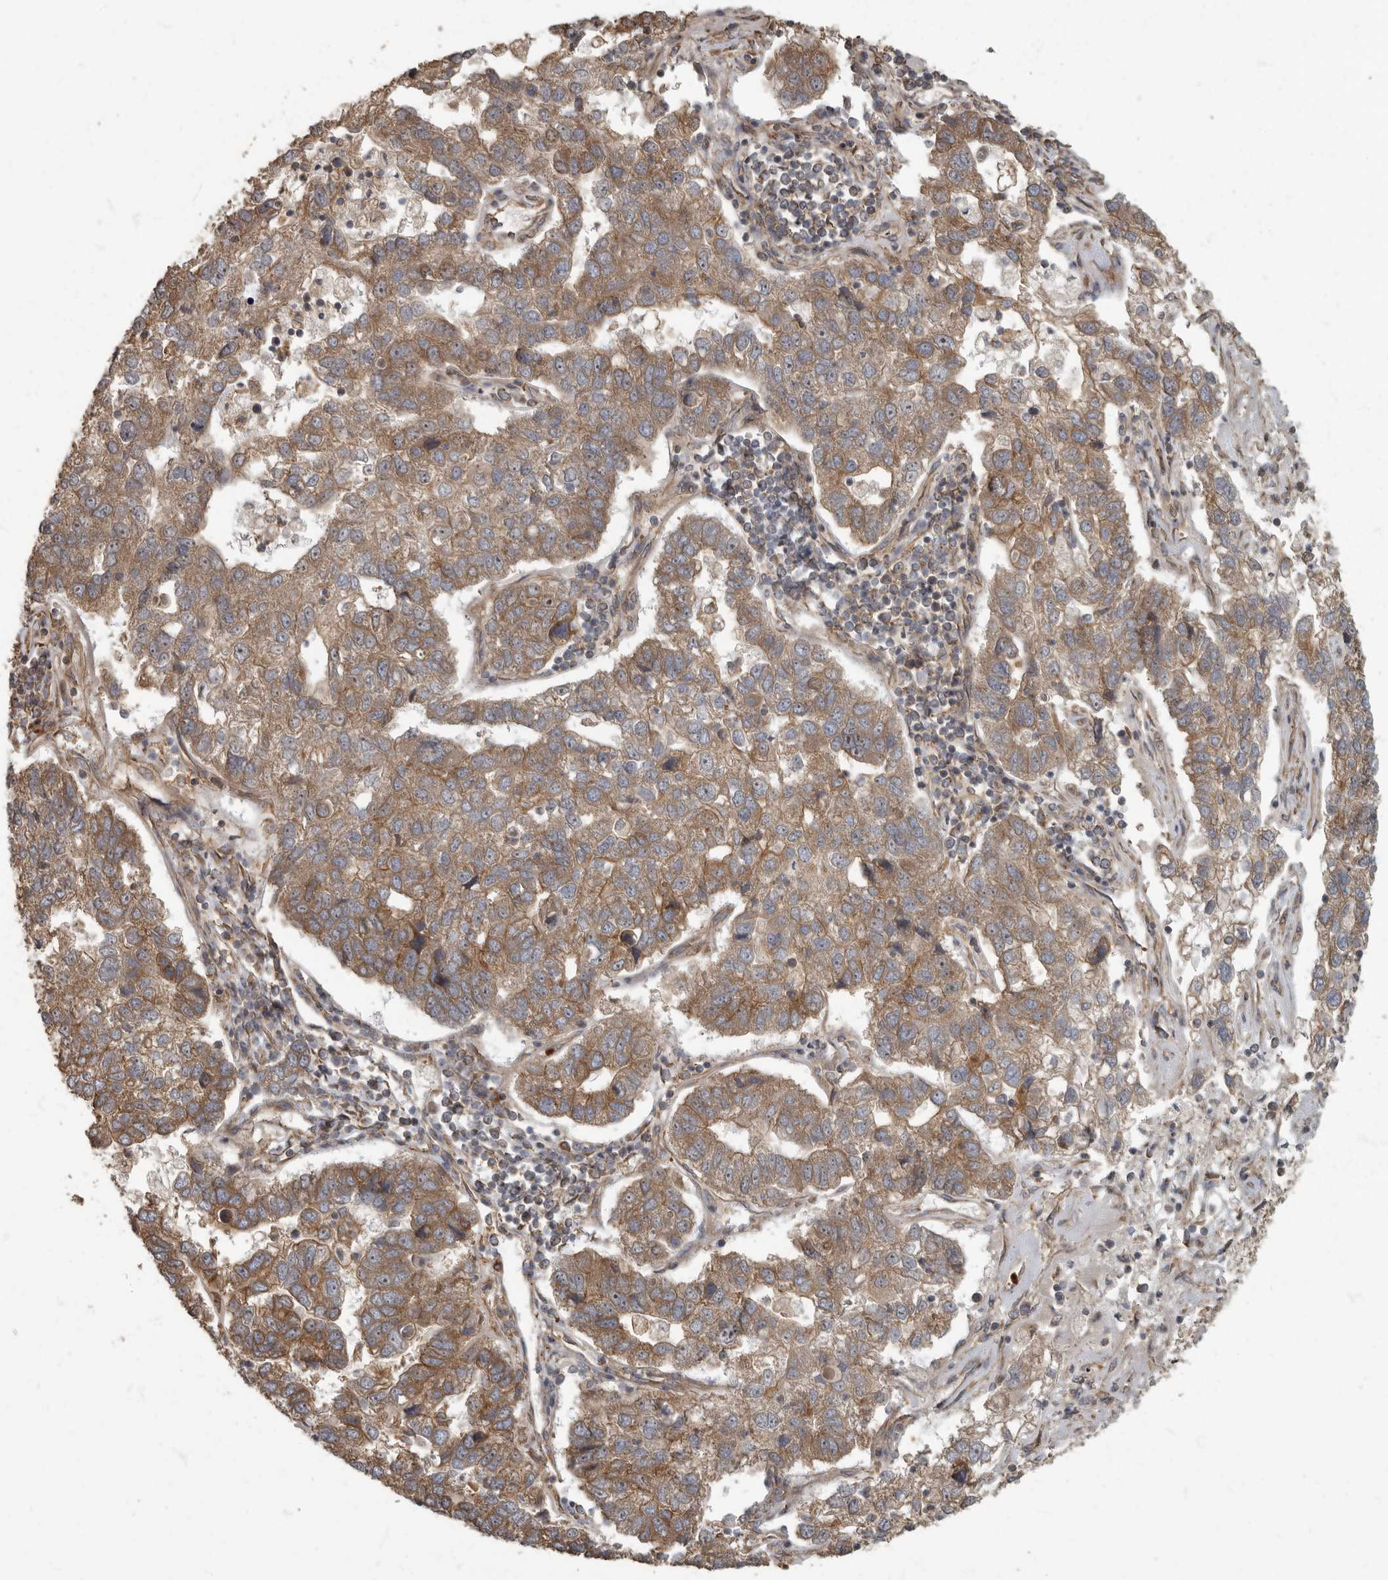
{"staining": {"intensity": "moderate", "quantity": "25%-75%", "location": "cytoplasmic/membranous"}, "tissue": "pancreatic cancer", "cell_type": "Tumor cells", "image_type": "cancer", "snomed": [{"axis": "morphology", "description": "Adenocarcinoma, NOS"}, {"axis": "topography", "description": "Pancreas"}], "caption": "Adenocarcinoma (pancreatic) stained with a protein marker shows moderate staining in tumor cells.", "gene": "DAAM1", "patient": {"sex": "female", "age": 61}}